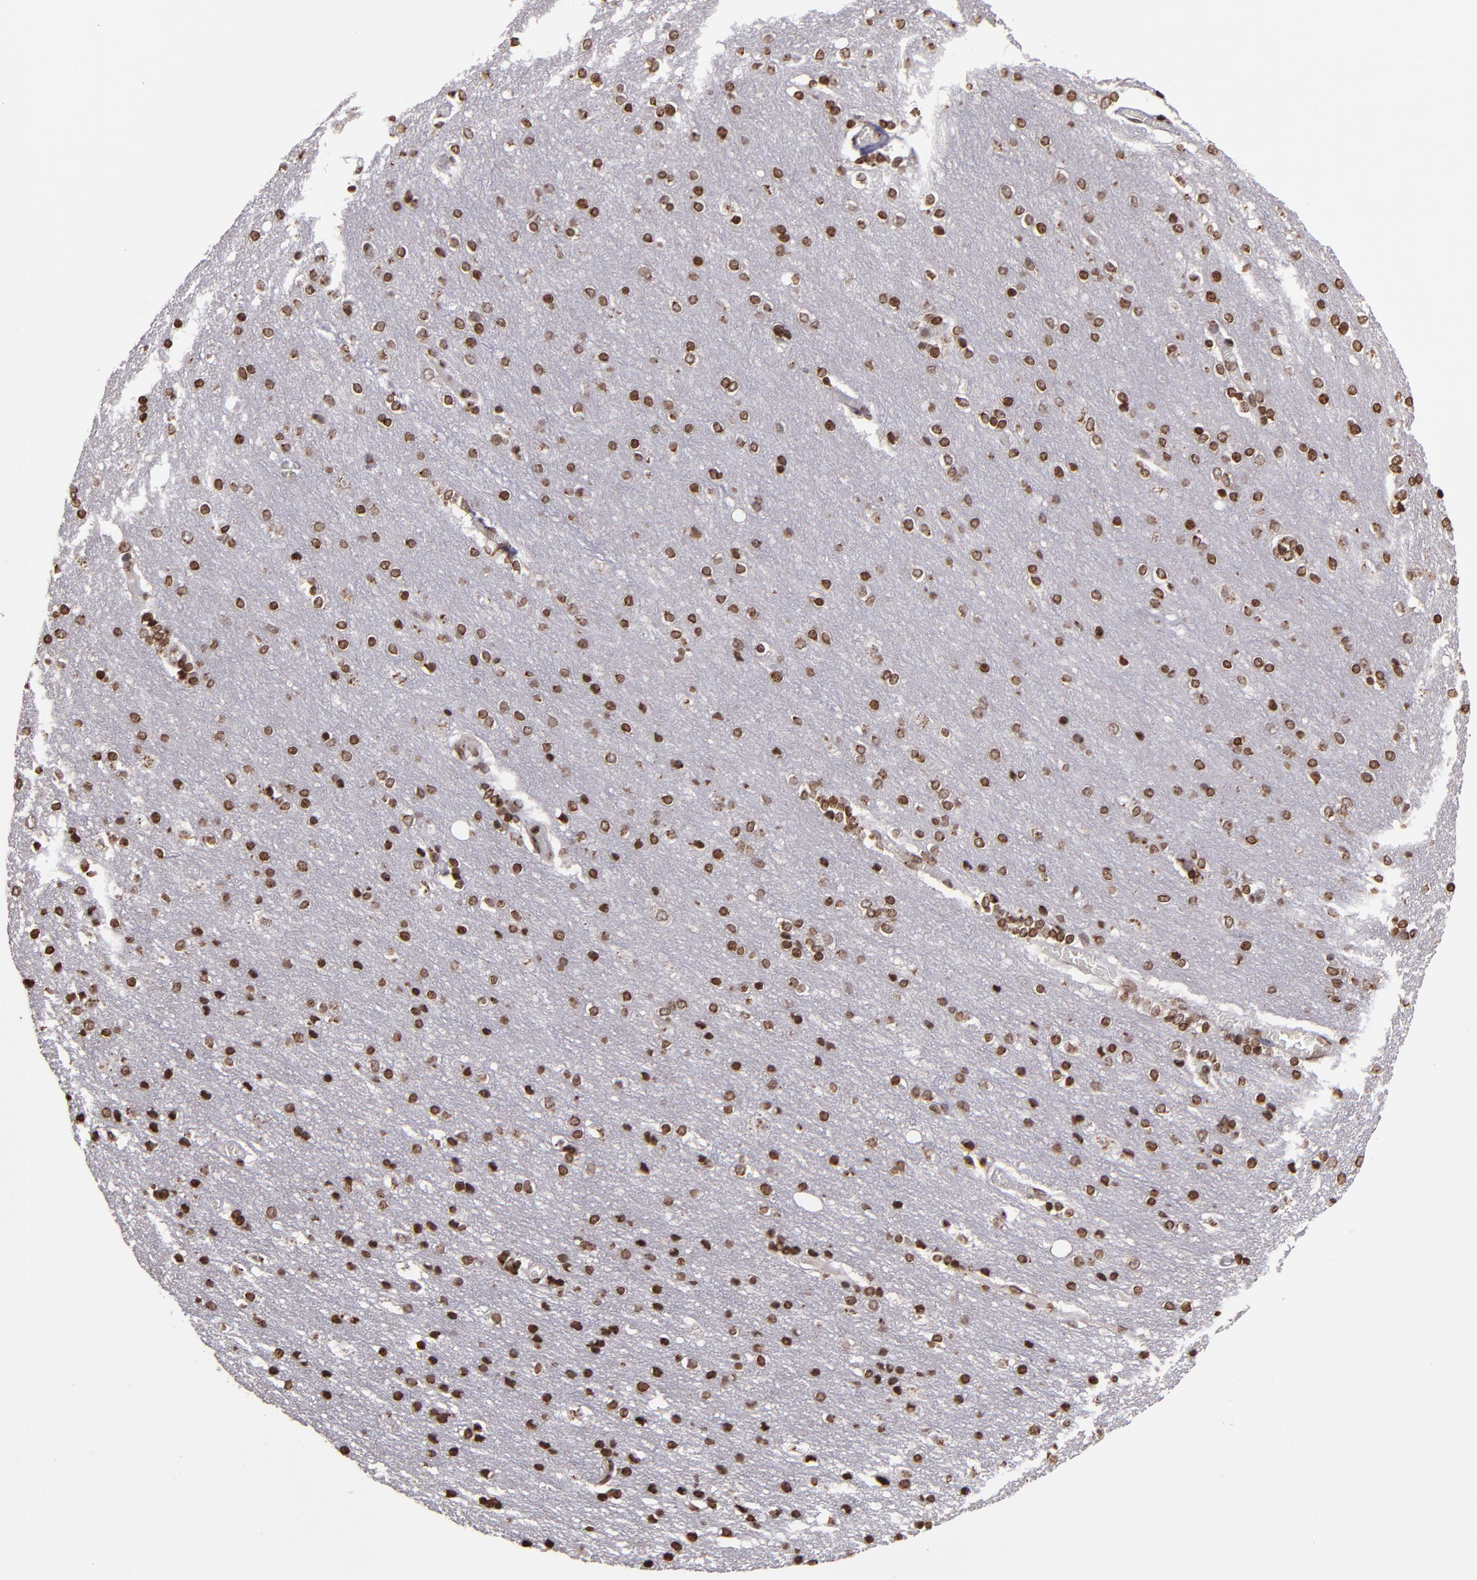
{"staining": {"intensity": "moderate", "quantity": "25%-75%", "location": "nuclear"}, "tissue": "cerebral cortex", "cell_type": "Endothelial cells", "image_type": "normal", "snomed": [{"axis": "morphology", "description": "Normal tissue, NOS"}, {"axis": "topography", "description": "Cerebral cortex"}], "caption": "A medium amount of moderate nuclear positivity is seen in about 25%-75% of endothelial cells in normal cerebral cortex.", "gene": "CSDC2", "patient": {"sex": "female", "age": 54}}